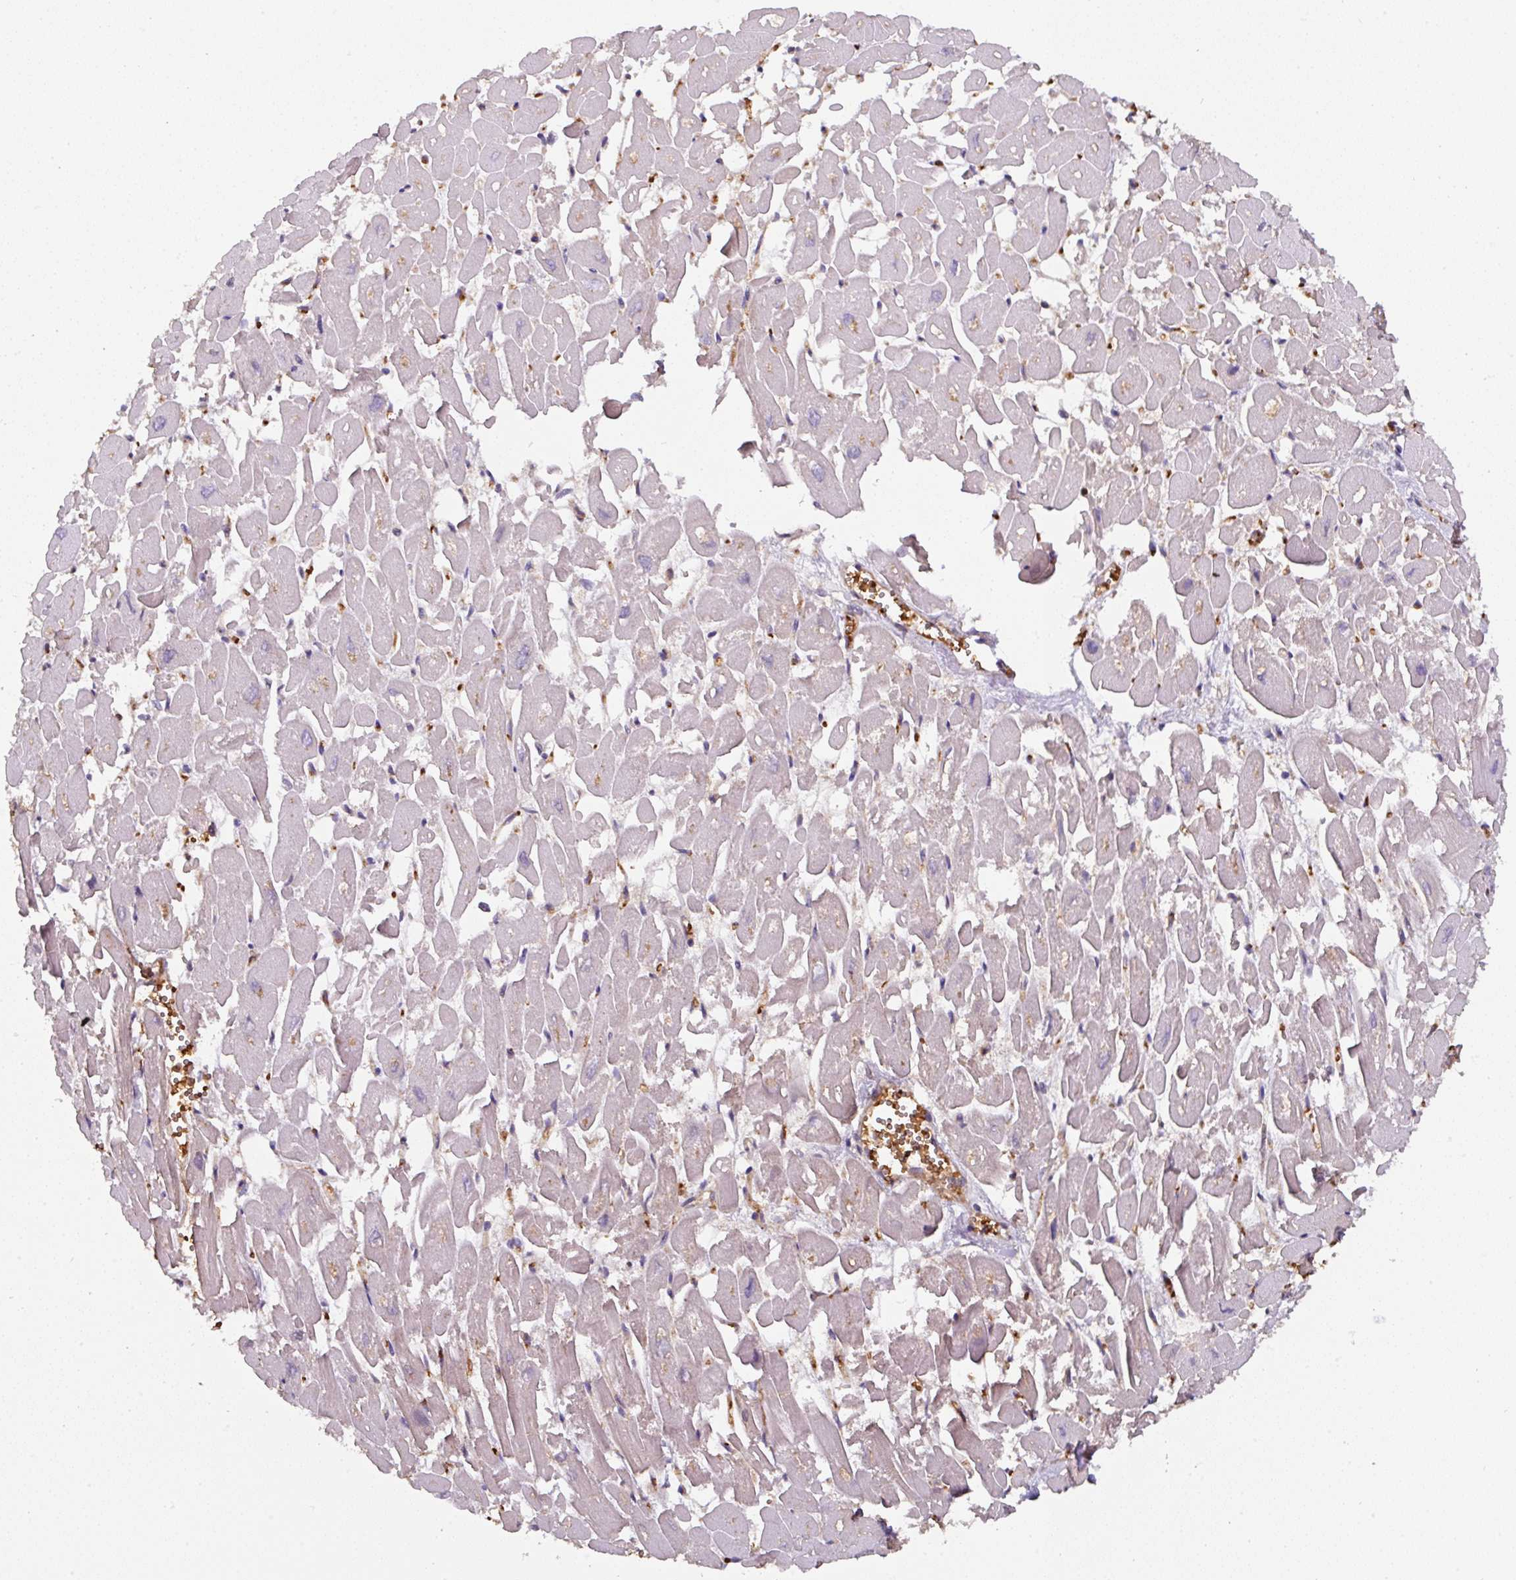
{"staining": {"intensity": "negative", "quantity": "none", "location": "none"}, "tissue": "heart muscle", "cell_type": "Cardiomyocytes", "image_type": "normal", "snomed": [{"axis": "morphology", "description": "Normal tissue, NOS"}, {"axis": "topography", "description": "Heart"}], "caption": "The micrograph reveals no significant expression in cardiomyocytes of heart muscle.", "gene": "ST13", "patient": {"sex": "male", "age": 54}}